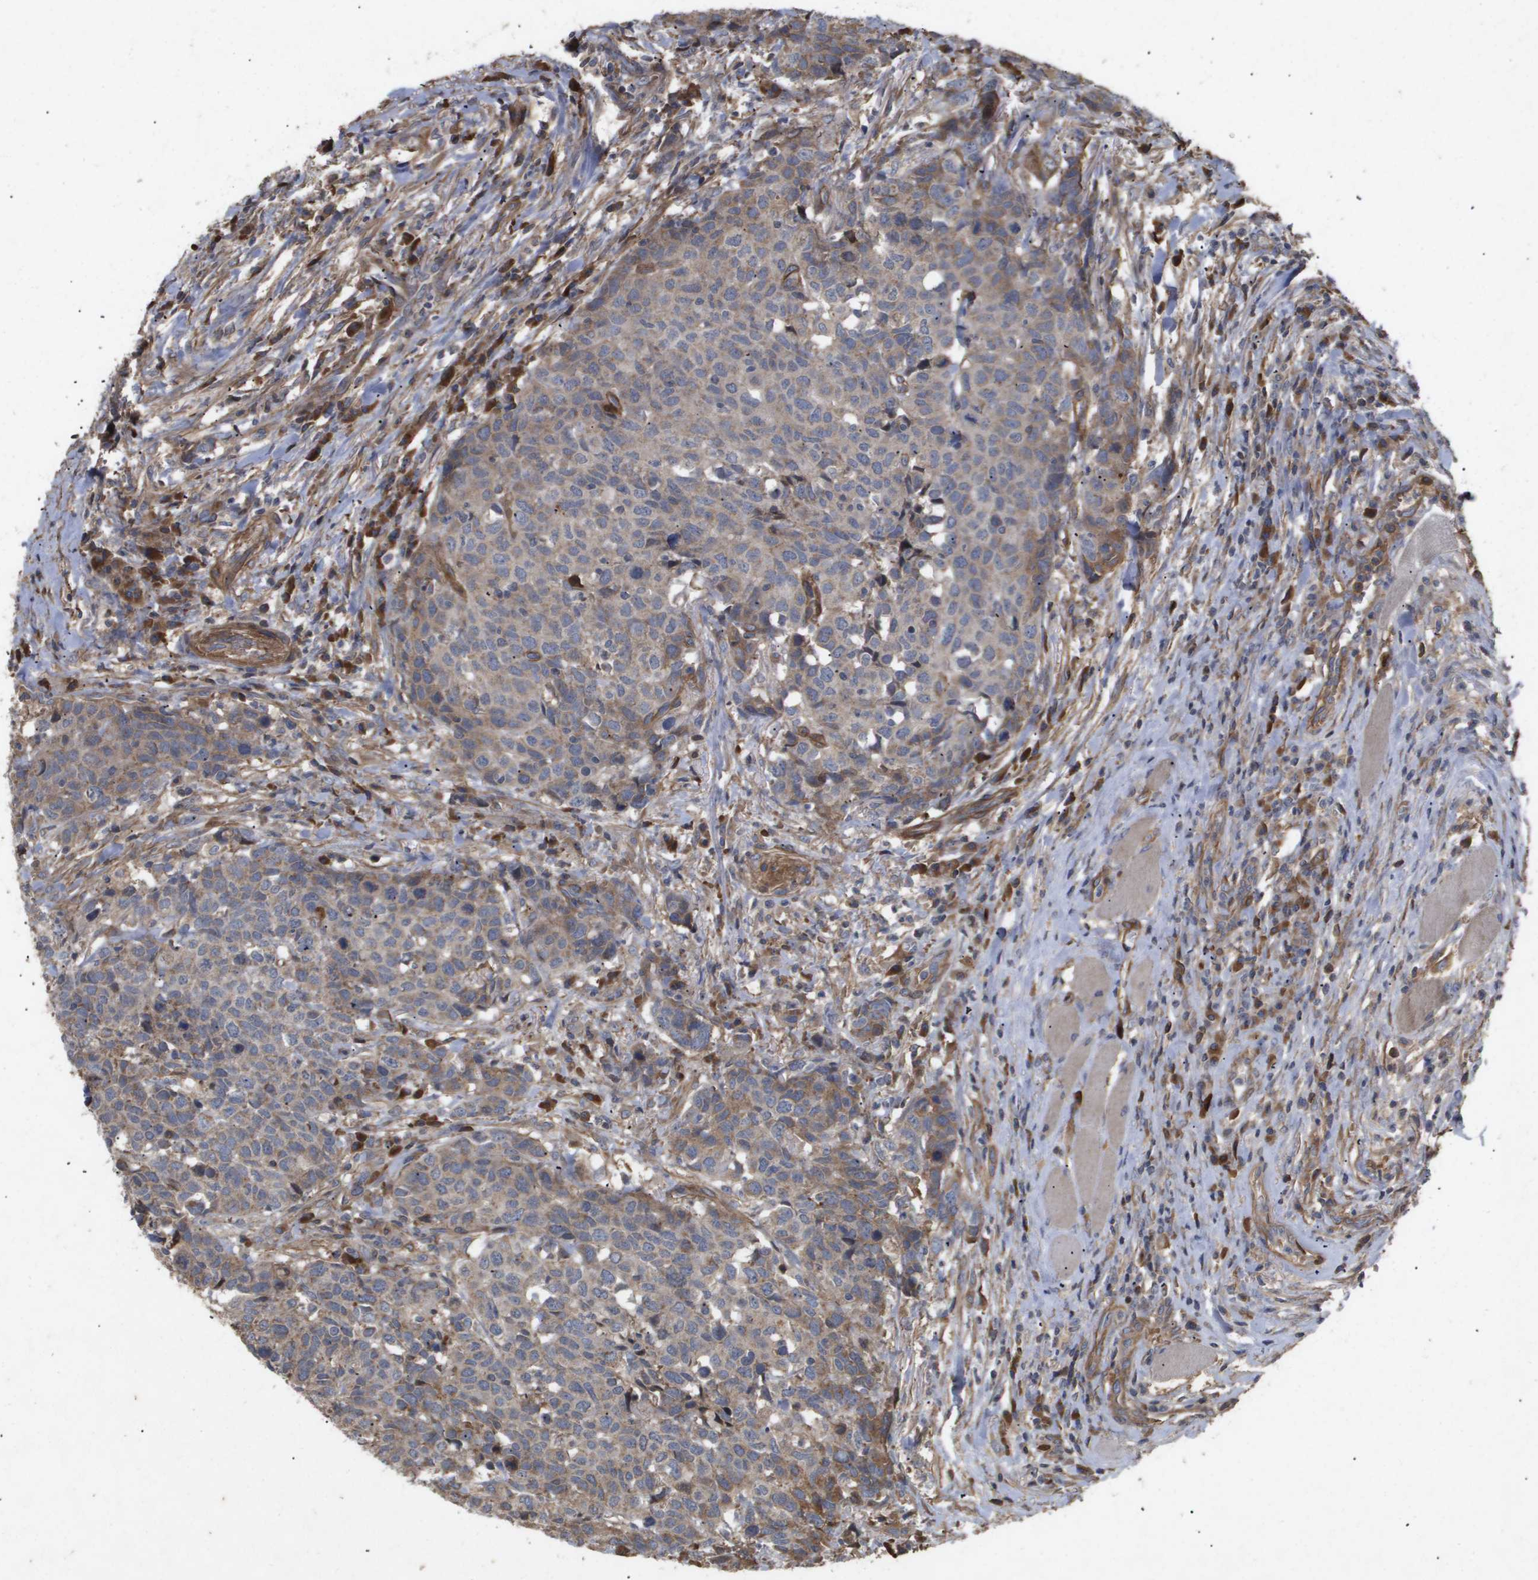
{"staining": {"intensity": "weak", "quantity": ">75%", "location": "cytoplasmic/membranous"}, "tissue": "head and neck cancer", "cell_type": "Tumor cells", "image_type": "cancer", "snomed": [{"axis": "morphology", "description": "Squamous cell carcinoma, NOS"}, {"axis": "topography", "description": "Head-Neck"}], "caption": "The photomicrograph reveals staining of head and neck cancer (squamous cell carcinoma), revealing weak cytoplasmic/membranous protein positivity (brown color) within tumor cells.", "gene": "TNS1", "patient": {"sex": "male", "age": 66}}